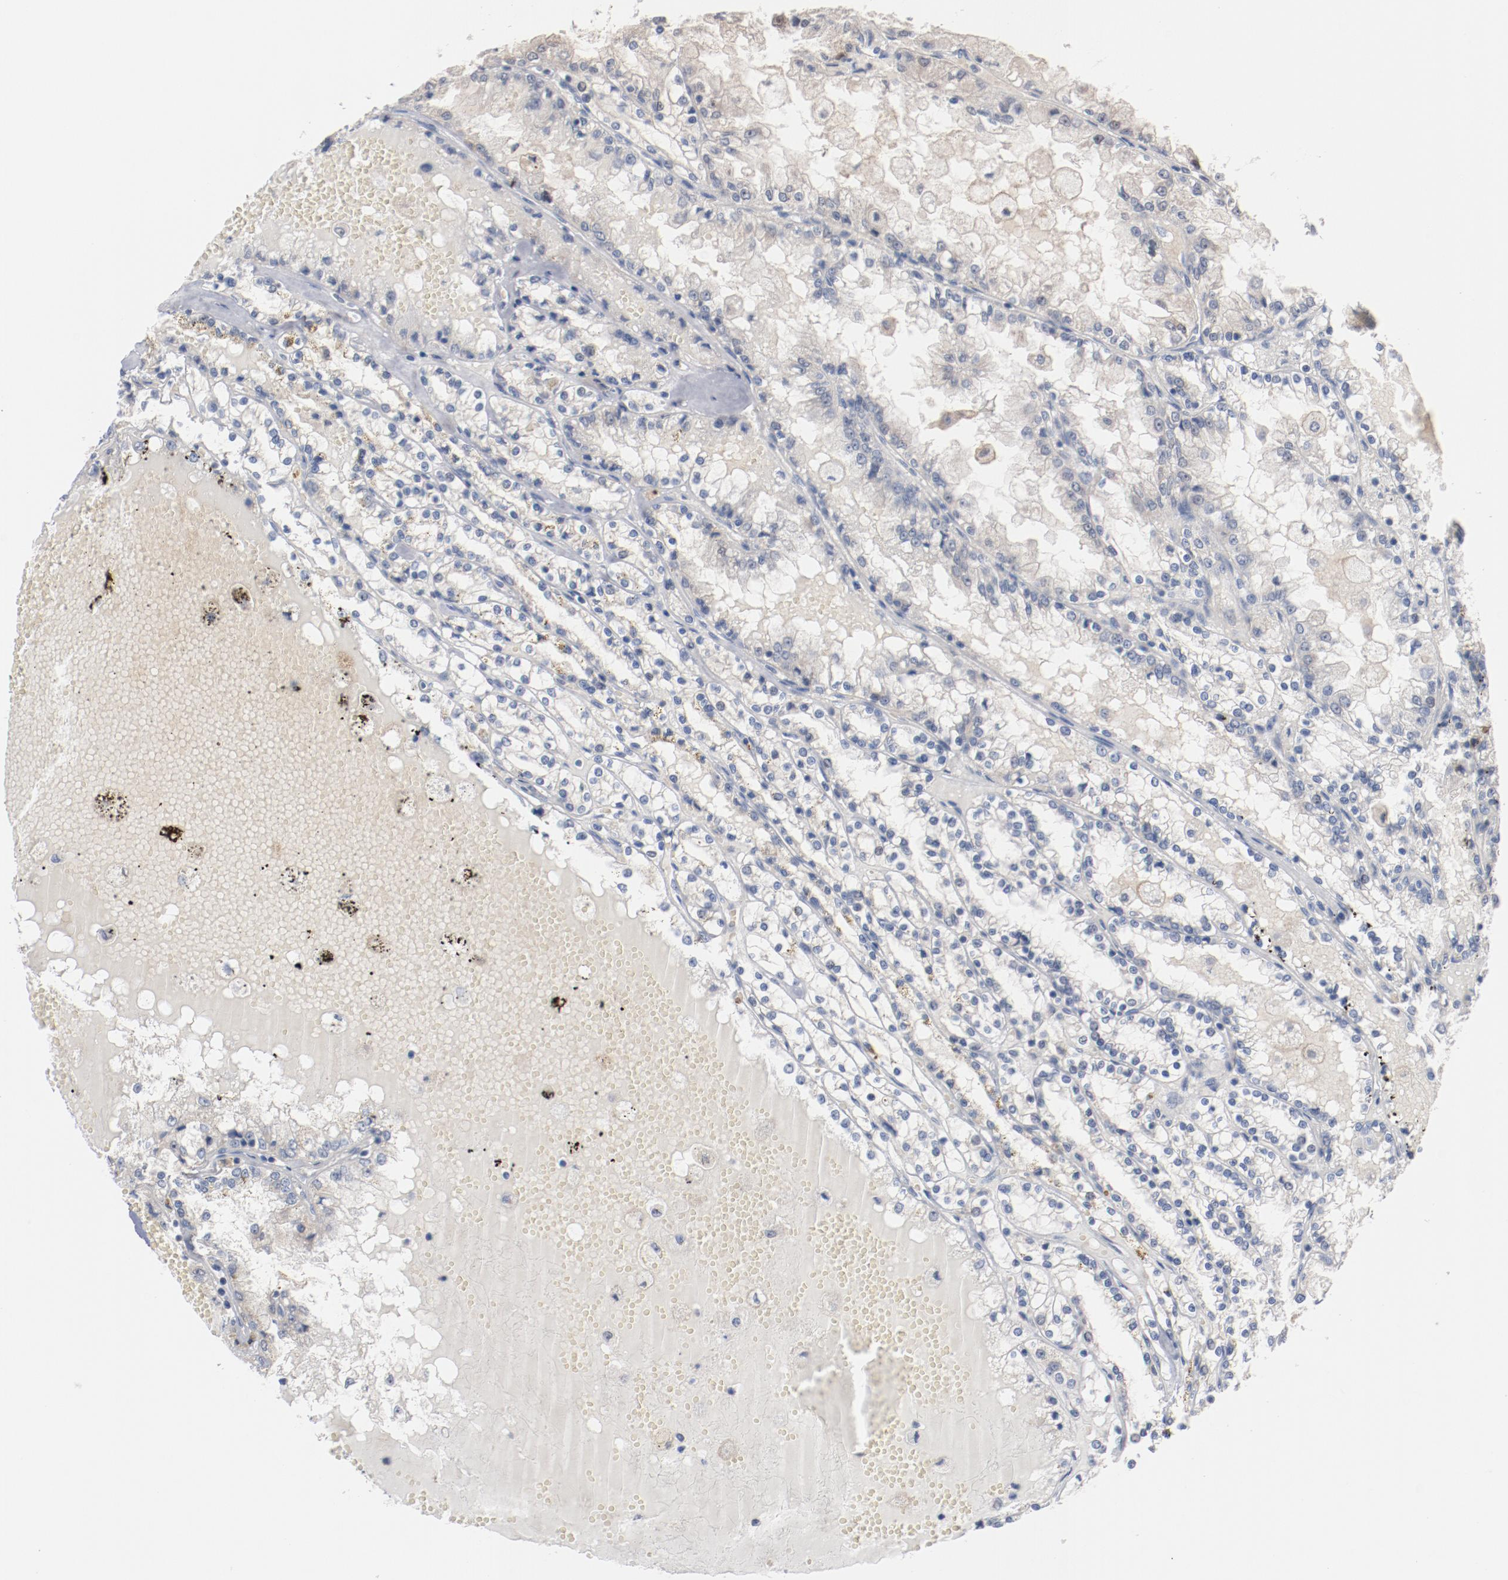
{"staining": {"intensity": "negative", "quantity": "none", "location": "none"}, "tissue": "renal cancer", "cell_type": "Tumor cells", "image_type": "cancer", "snomed": [{"axis": "morphology", "description": "Adenocarcinoma, NOS"}, {"axis": "topography", "description": "Kidney"}], "caption": "An immunohistochemistry (IHC) image of renal cancer is shown. There is no staining in tumor cells of renal cancer.", "gene": "ERICH1", "patient": {"sex": "female", "age": 56}}